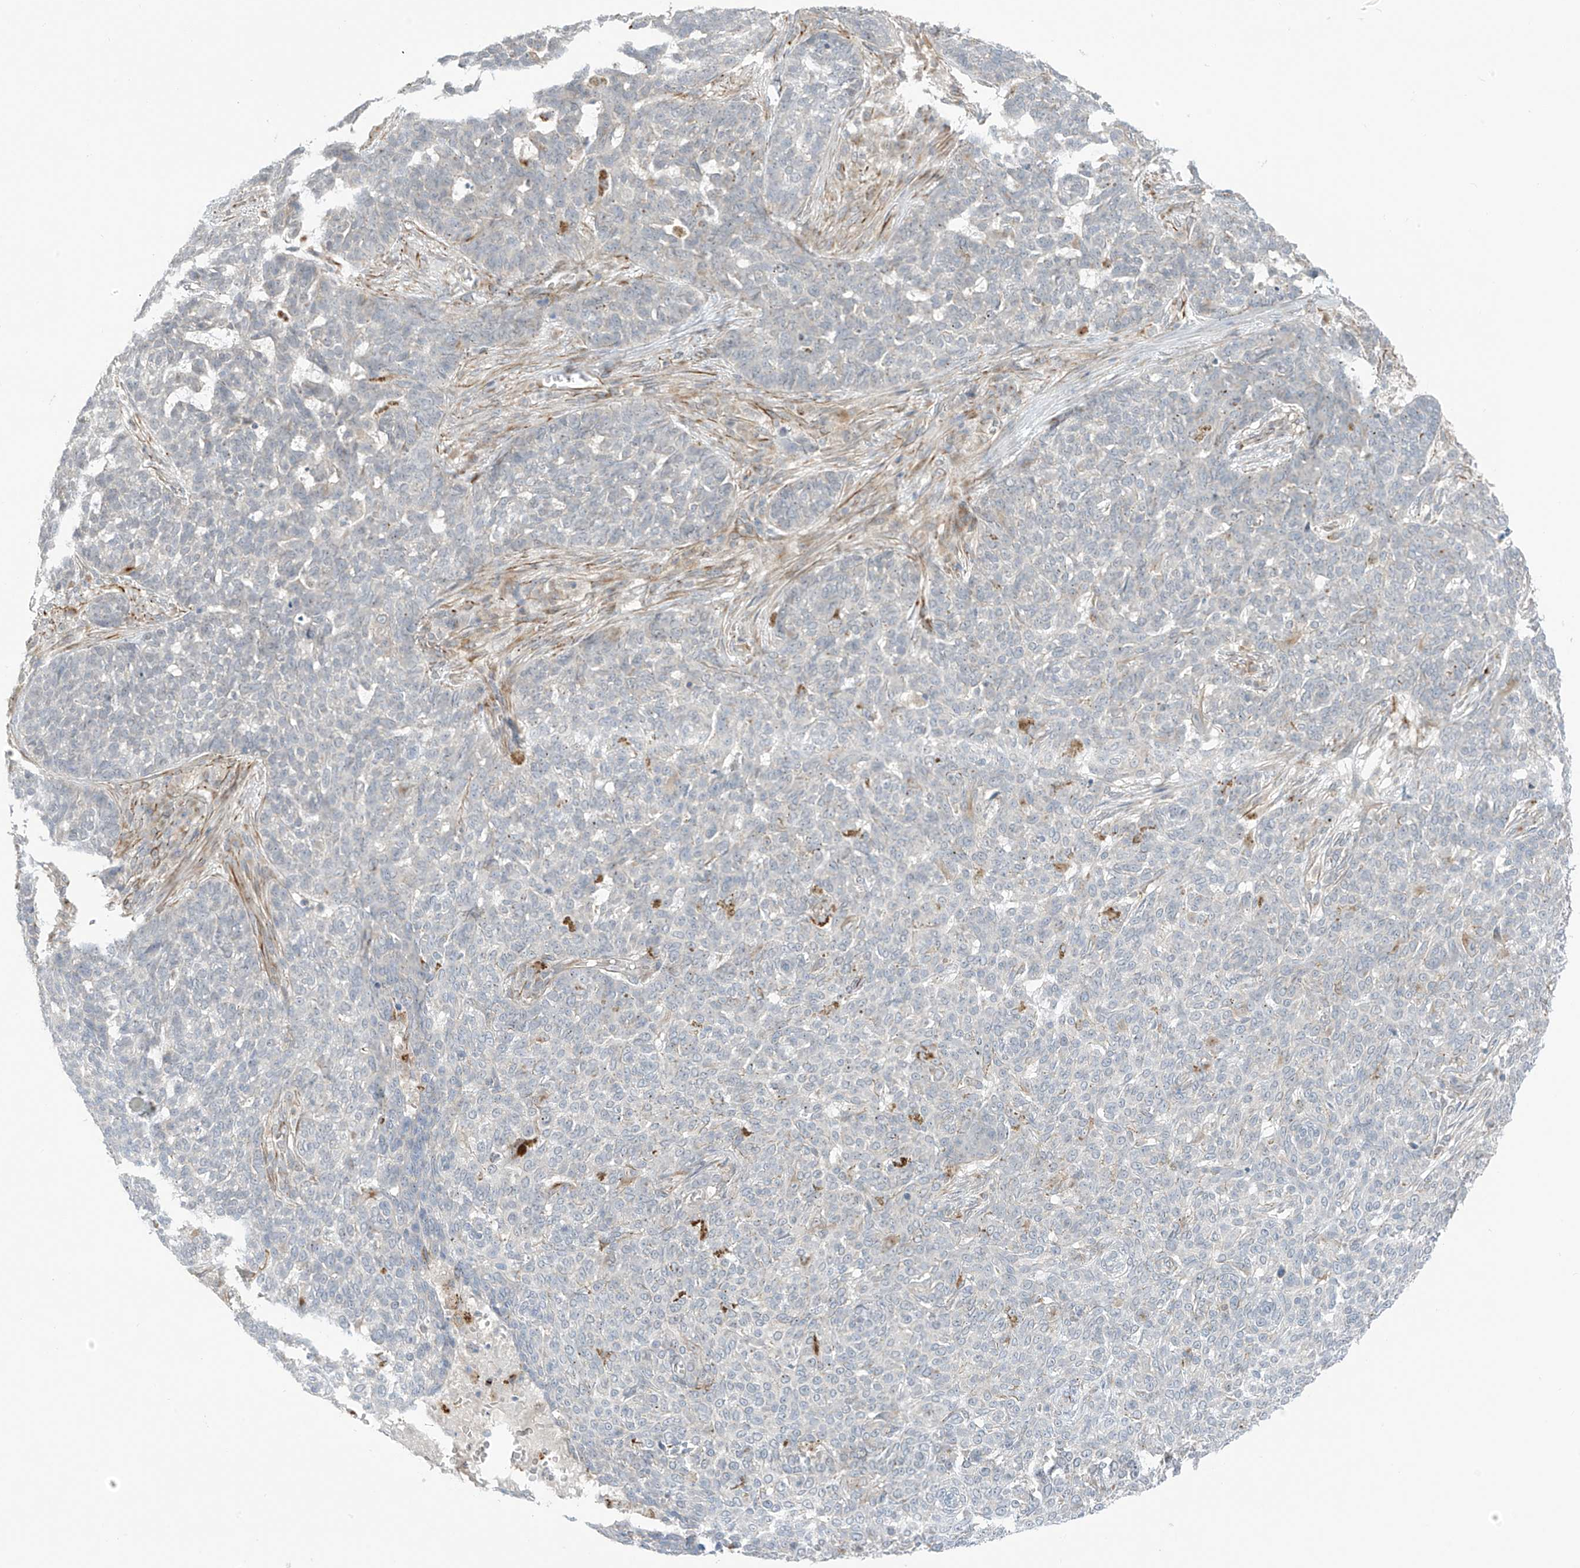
{"staining": {"intensity": "negative", "quantity": "none", "location": "none"}, "tissue": "skin cancer", "cell_type": "Tumor cells", "image_type": "cancer", "snomed": [{"axis": "morphology", "description": "Basal cell carcinoma"}, {"axis": "topography", "description": "Skin"}], "caption": "Immunohistochemistry photomicrograph of skin cancer stained for a protein (brown), which shows no staining in tumor cells.", "gene": "HS6ST2", "patient": {"sex": "male", "age": 85}}